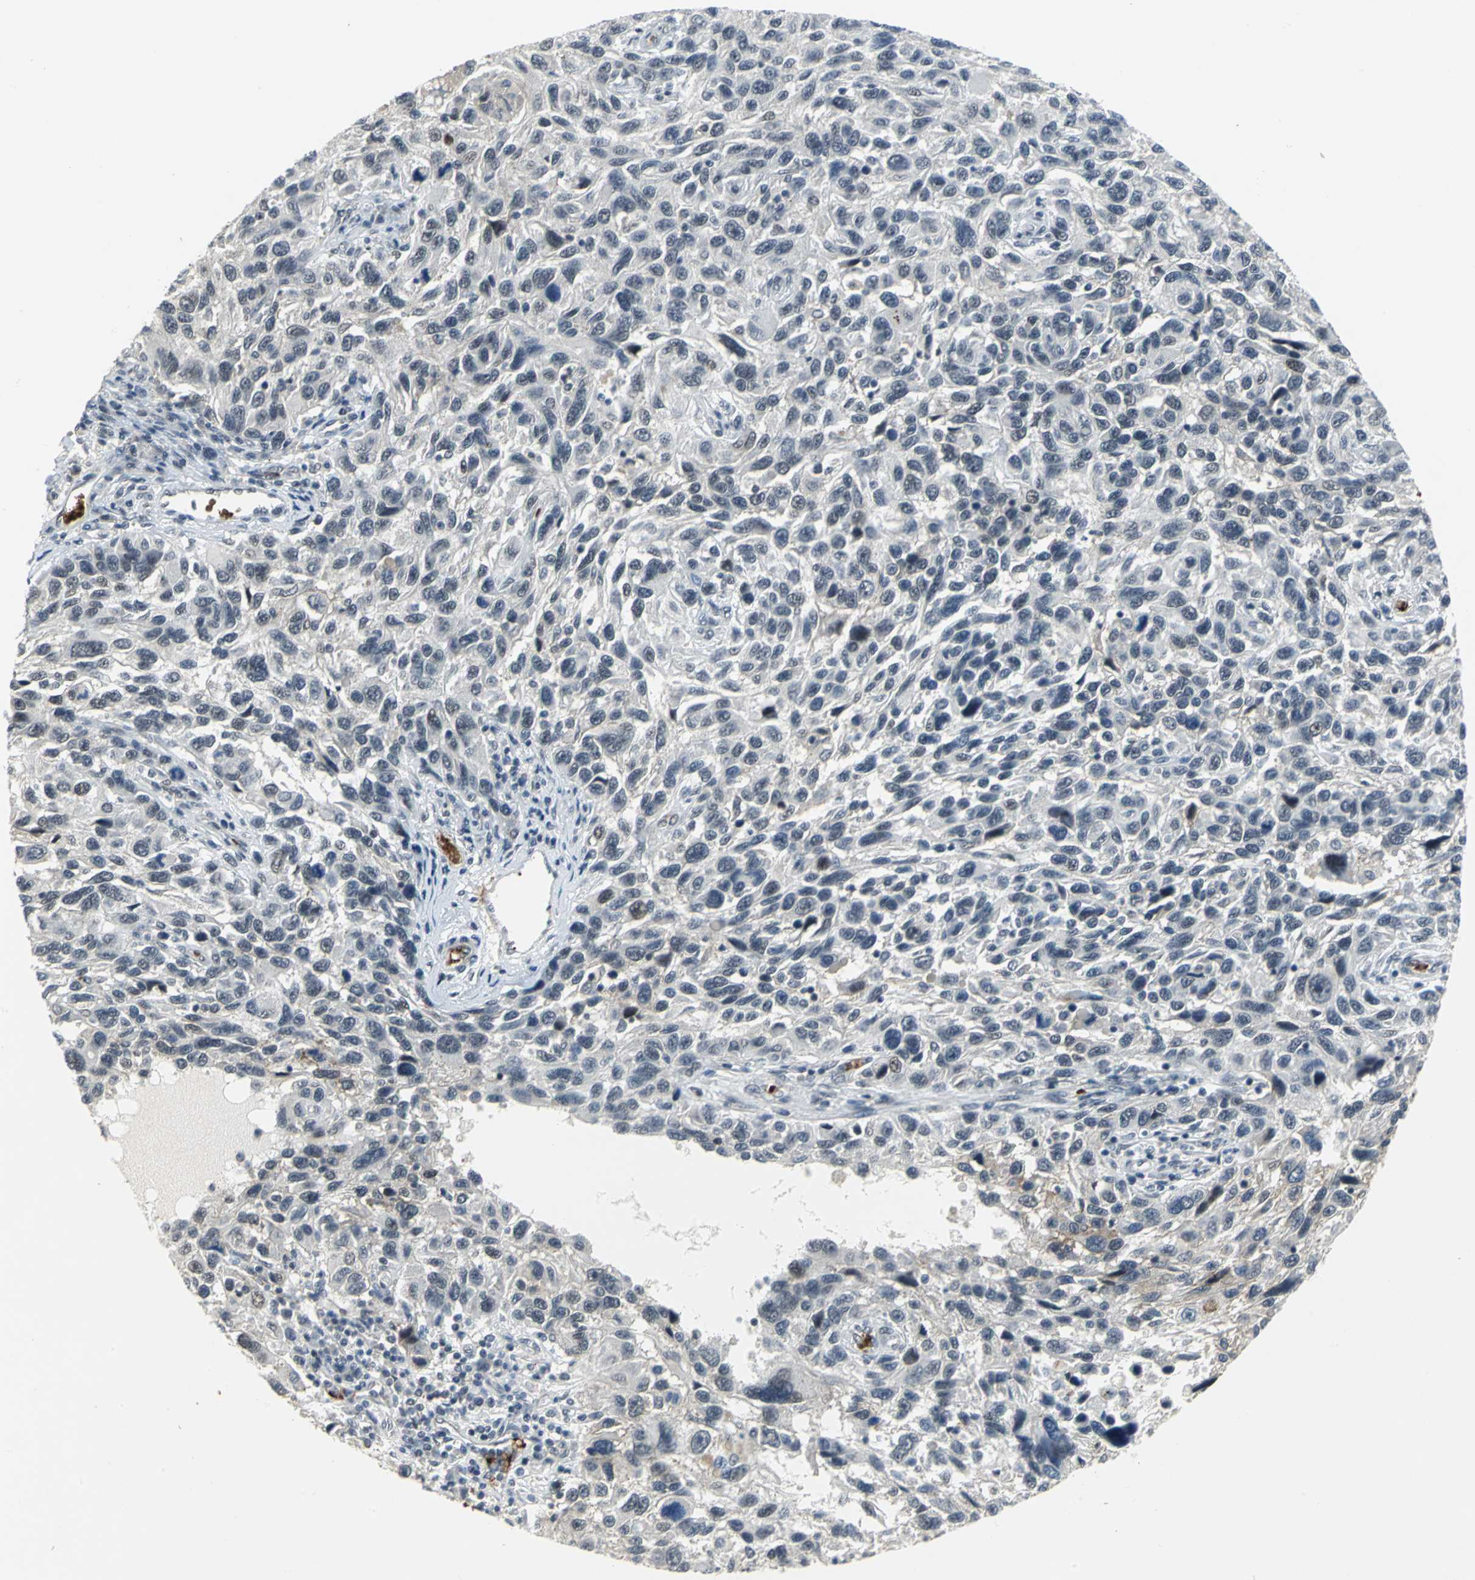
{"staining": {"intensity": "moderate", "quantity": "25%-75%", "location": "nuclear"}, "tissue": "melanoma", "cell_type": "Tumor cells", "image_type": "cancer", "snomed": [{"axis": "morphology", "description": "Malignant melanoma, NOS"}, {"axis": "topography", "description": "Skin"}], "caption": "Moderate nuclear staining for a protein is present in approximately 25%-75% of tumor cells of melanoma using immunohistochemistry (IHC).", "gene": "GLI3", "patient": {"sex": "male", "age": 53}}